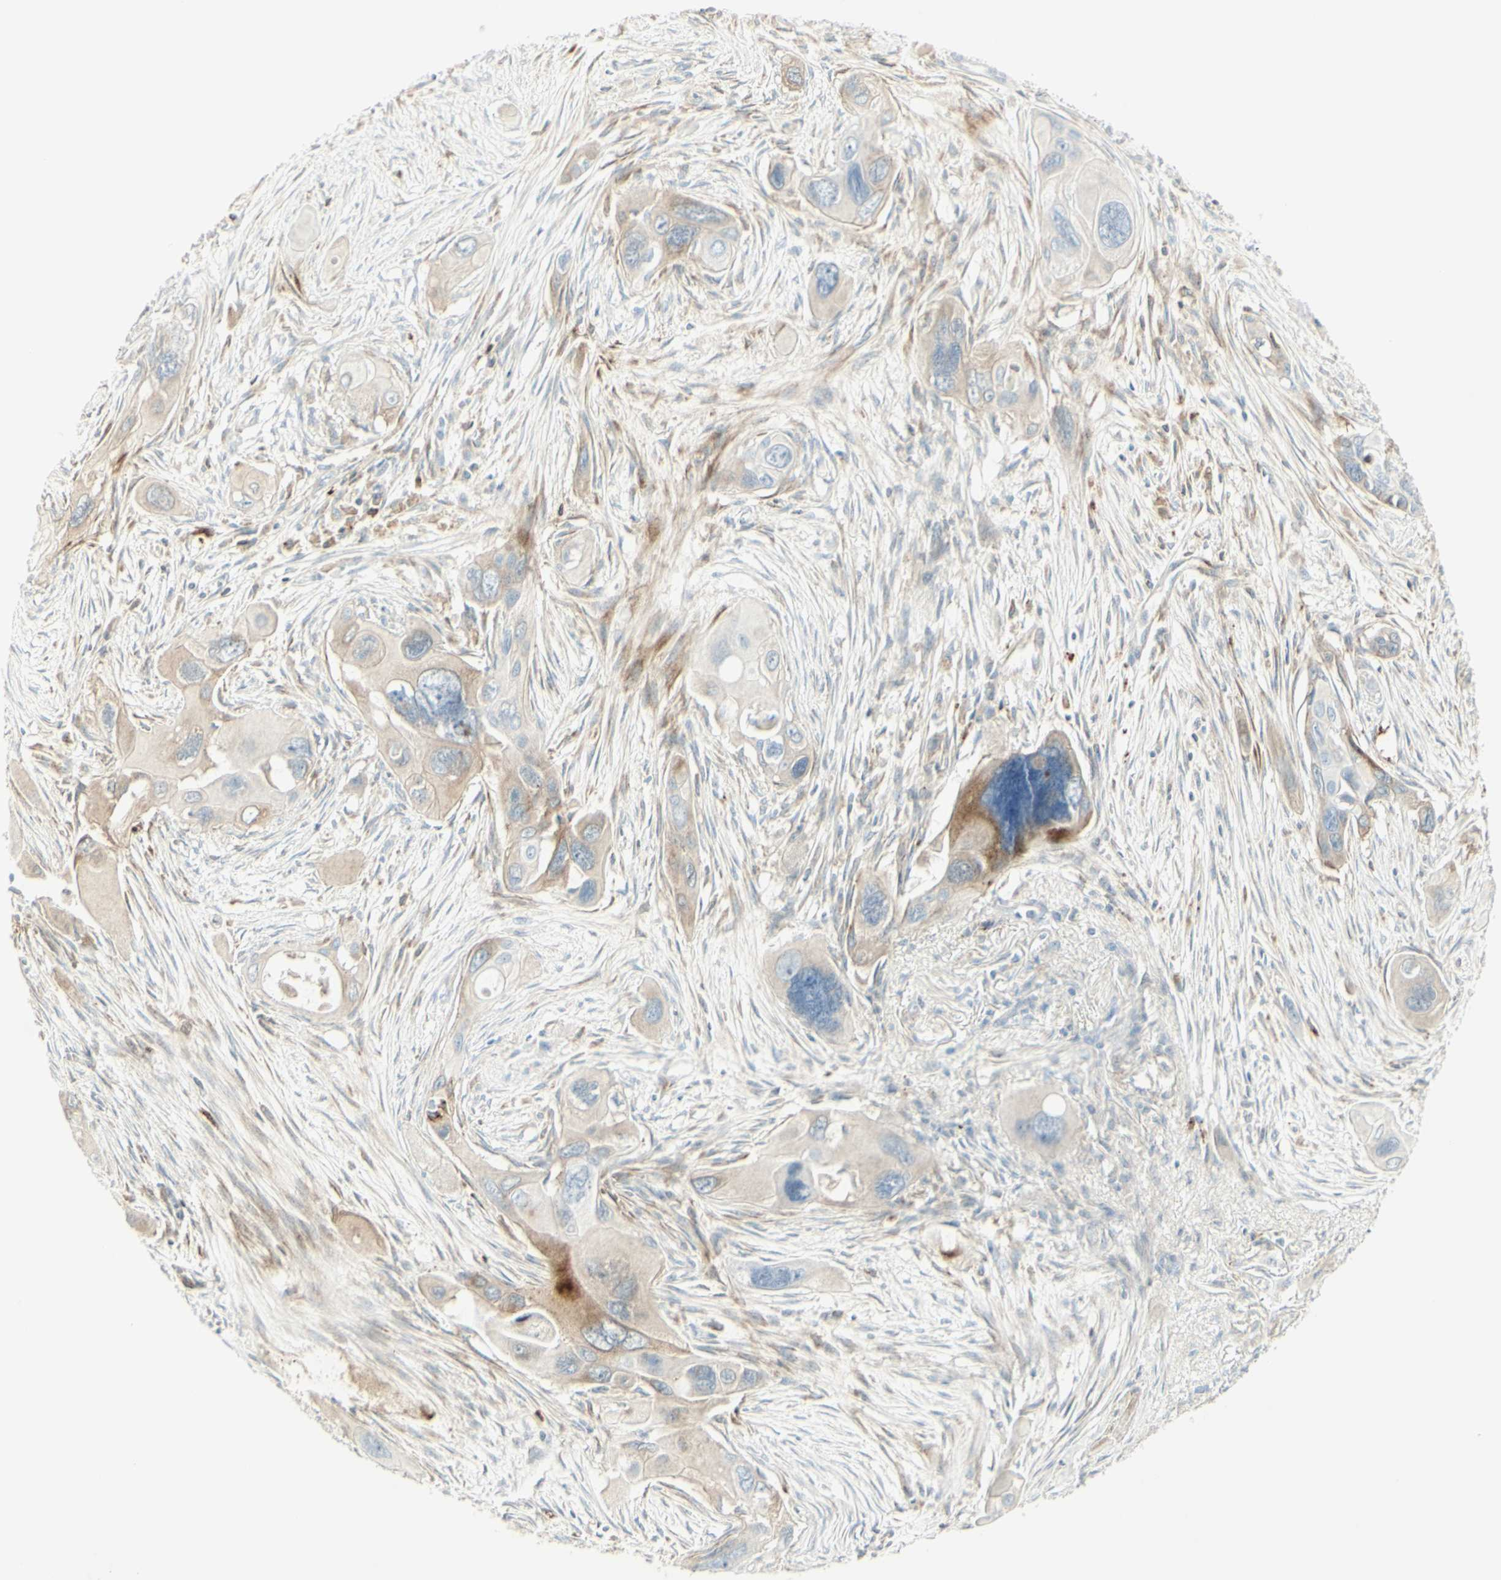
{"staining": {"intensity": "weak", "quantity": ">75%", "location": "cytoplasmic/membranous"}, "tissue": "pancreatic cancer", "cell_type": "Tumor cells", "image_type": "cancer", "snomed": [{"axis": "morphology", "description": "Adenocarcinoma, NOS"}, {"axis": "topography", "description": "Pancreas"}], "caption": "Human pancreatic adenocarcinoma stained for a protein (brown) reveals weak cytoplasmic/membranous positive positivity in about >75% of tumor cells.", "gene": "MDK", "patient": {"sex": "male", "age": 73}}